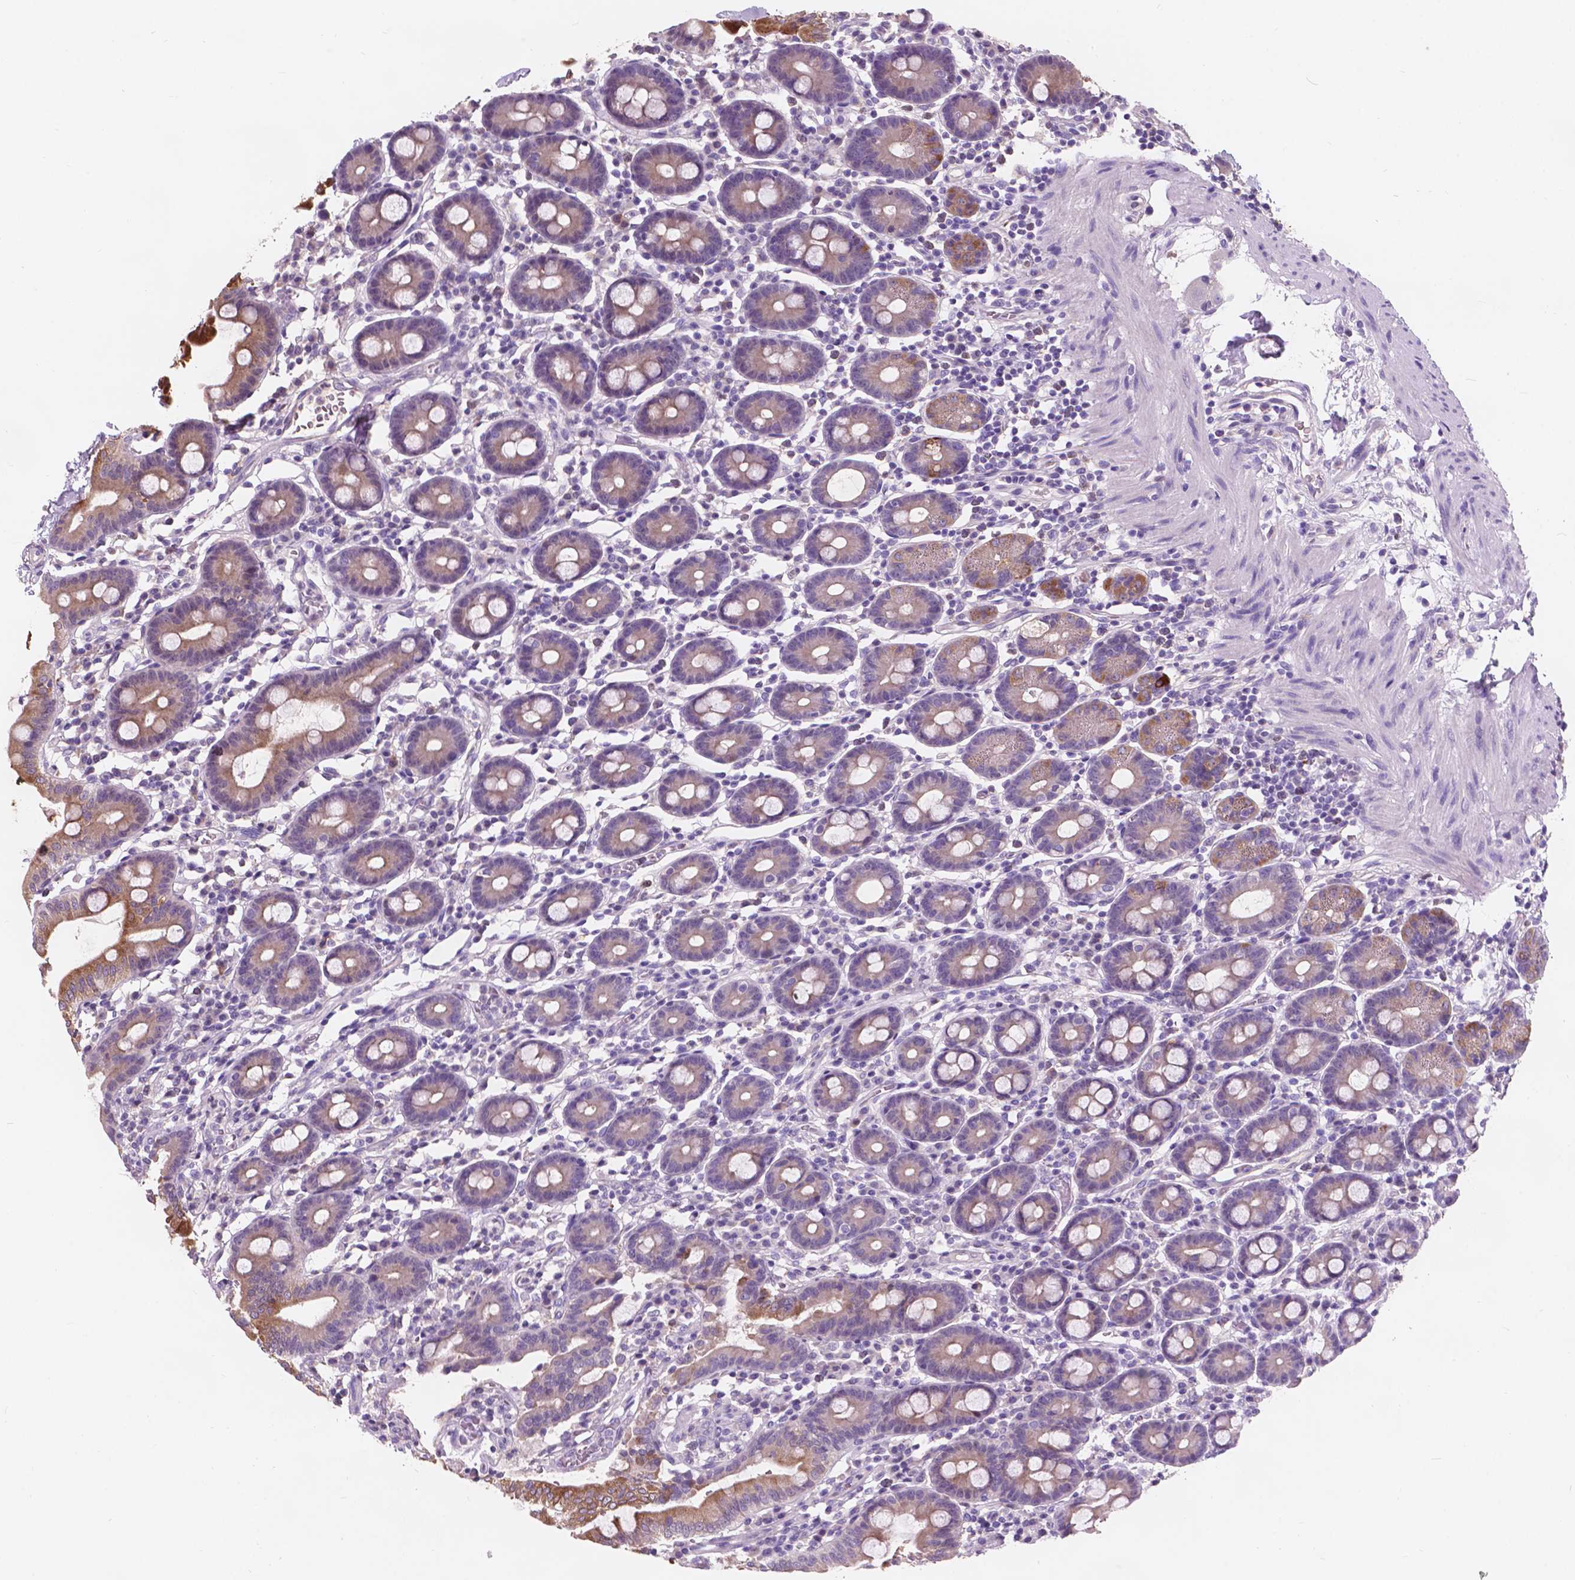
{"staining": {"intensity": "strong", "quantity": "25%-75%", "location": "cytoplasmic/membranous"}, "tissue": "duodenum", "cell_type": "Glandular cells", "image_type": "normal", "snomed": [{"axis": "morphology", "description": "Normal tissue, NOS"}, {"axis": "topography", "description": "Pancreas"}, {"axis": "topography", "description": "Duodenum"}], "caption": "Immunohistochemistry histopathology image of benign duodenum stained for a protein (brown), which exhibits high levels of strong cytoplasmic/membranous expression in approximately 25%-75% of glandular cells.", "gene": "IREB2", "patient": {"sex": "male", "age": 59}}